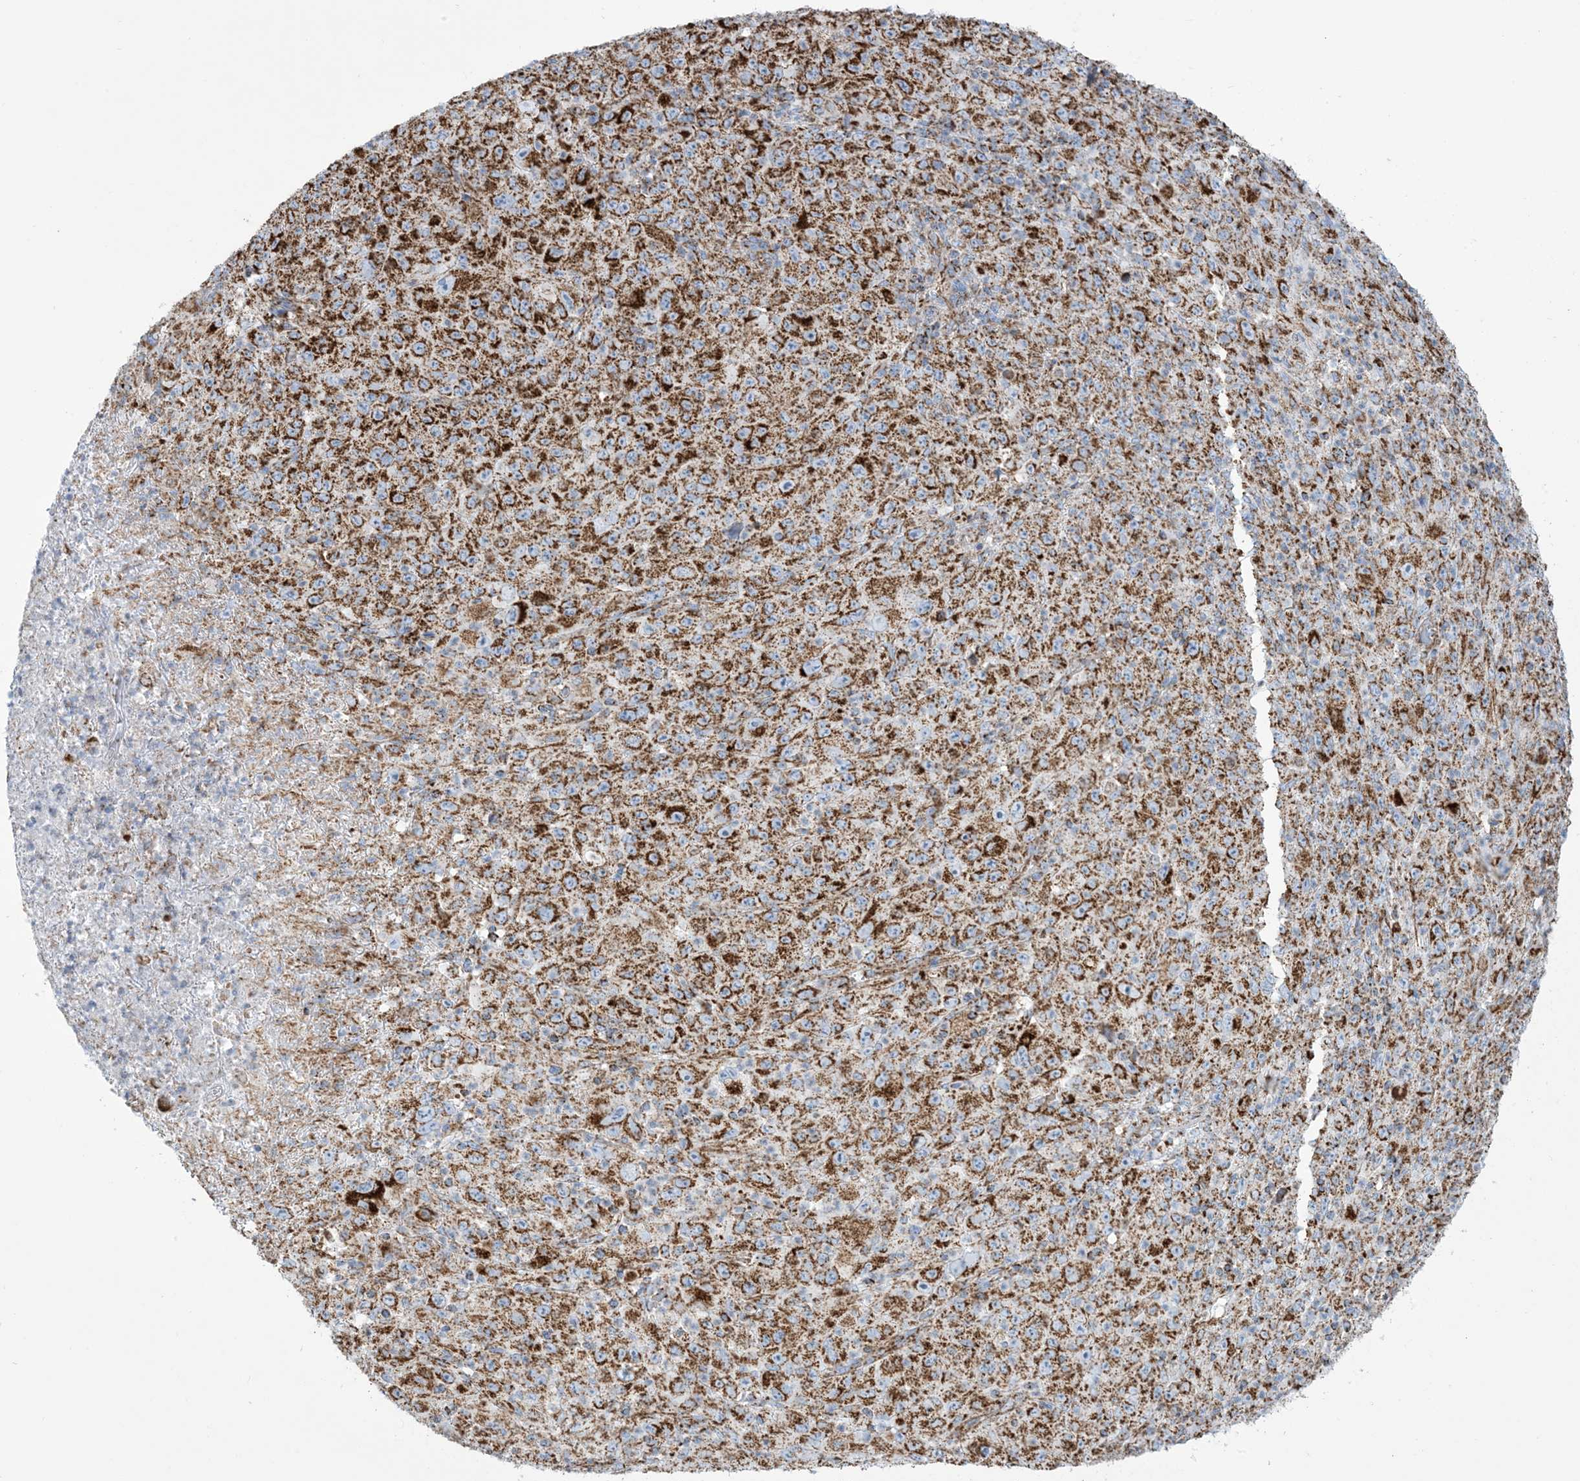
{"staining": {"intensity": "strong", "quantity": ">75%", "location": "cytoplasmic/membranous"}, "tissue": "melanoma", "cell_type": "Tumor cells", "image_type": "cancer", "snomed": [{"axis": "morphology", "description": "Malignant melanoma, Metastatic site"}, {"axis": "topography", "description": "Skin"}], "caption": "This histopathology image shows melanoma stained with immunohistochemistry to label a protein in brown. The cytoplasmic/membranous of tumor cells show strong positivity for the protein. Nuclei are counter-stained blue.", "gene": "SAMM50", "patient": {"sex": "female", "age": 56}}